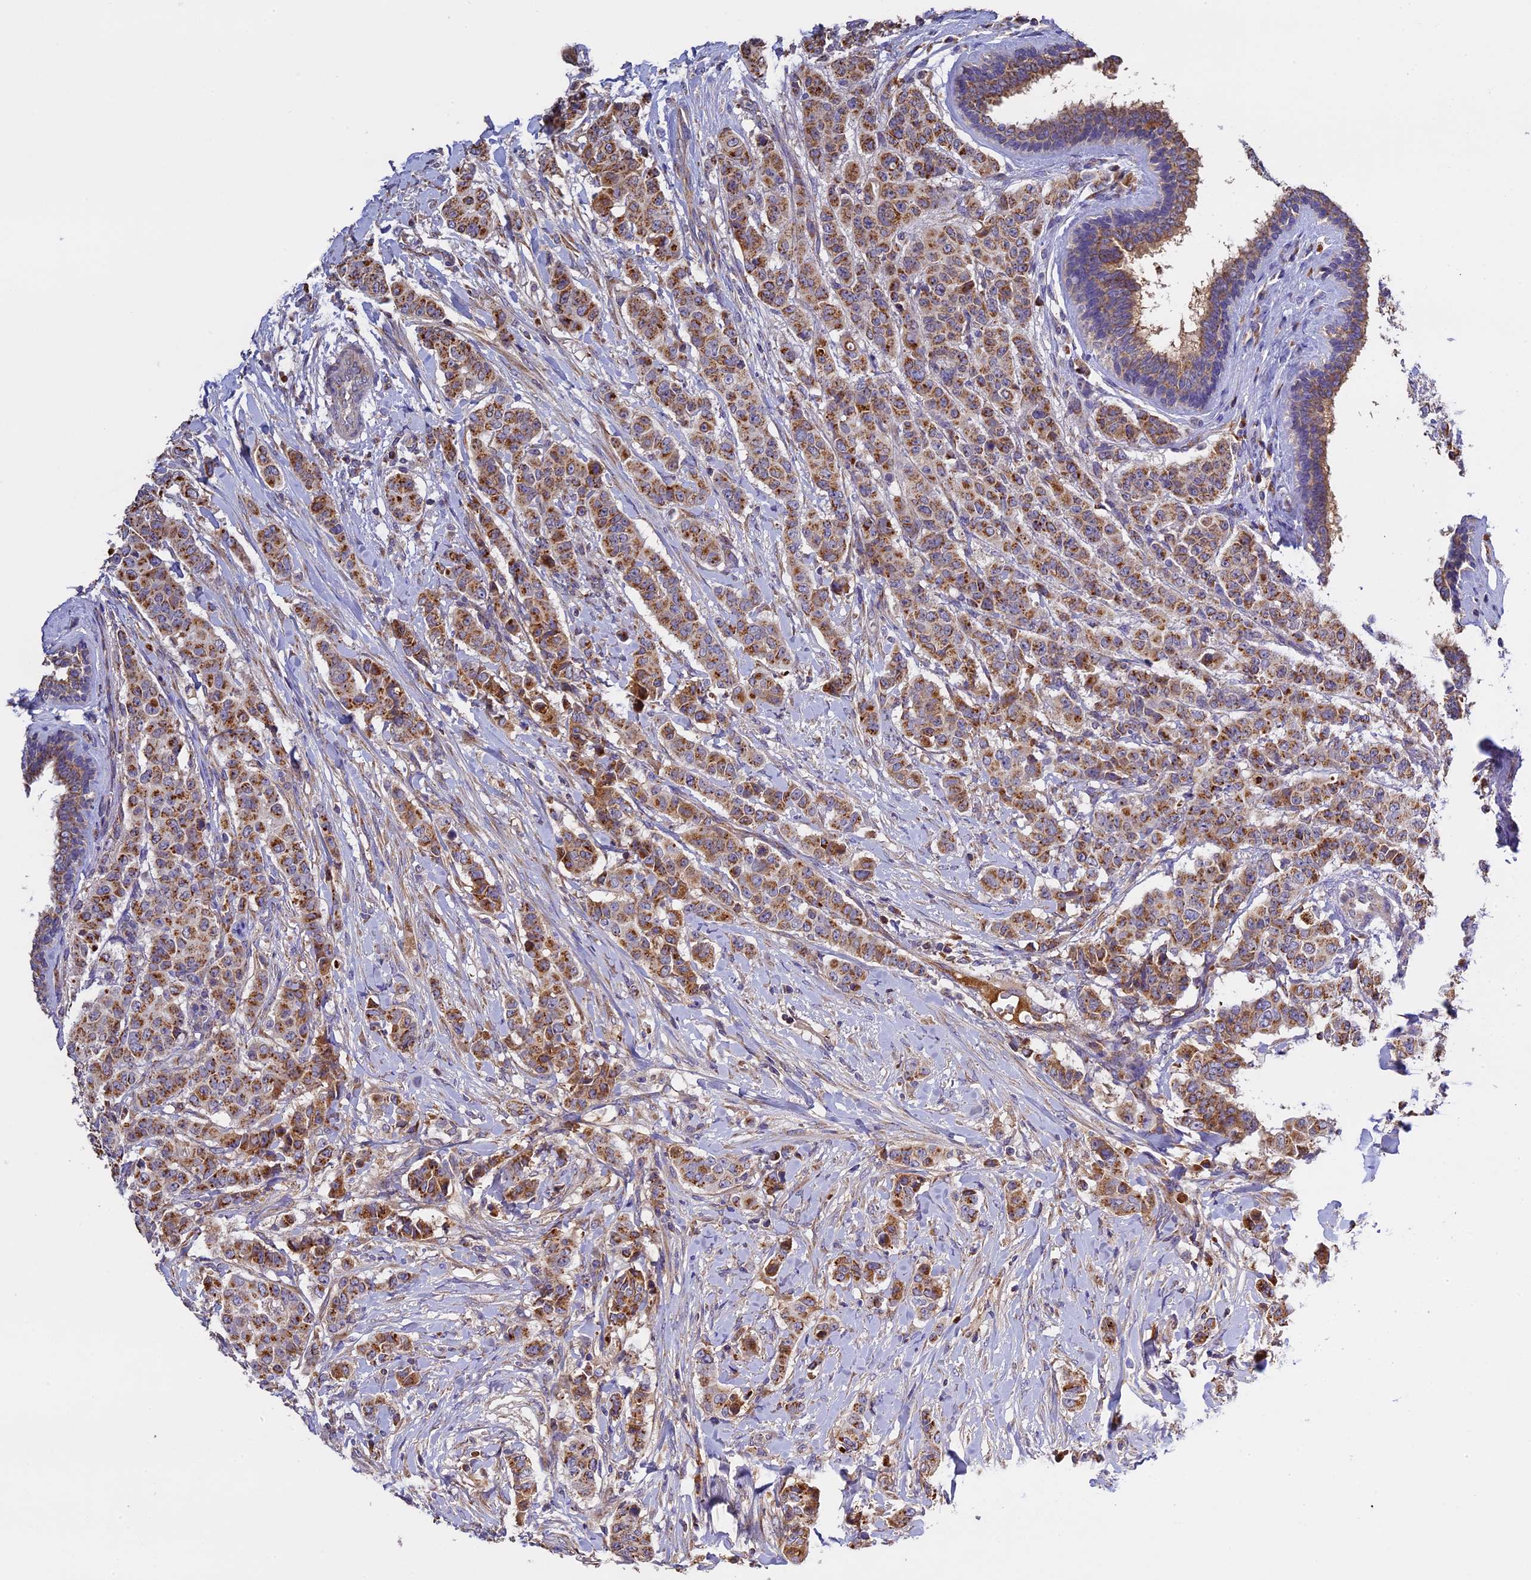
{"staining": {"intensity": "moderate", "quantity": ">75%", "location": "cytoplasmic/membranous"}, "tissue": "breast cancer", "cell_type": "Tumor cells", "image_type": "cancer", "snomed": [{"axis": "morphology", "description": "Duct carcinoma"}, {"axis": "topography", "description": "Breast"}], "caption": "Immunohistochemistry (IHC) micrograph of breast cancer (invasive ductal carcinoma) stained for a protein (brown), which demonstrates medium levels of moderate cytoplasmic/membranous staining in approximately >75% of tumor cells.", "gene": "OCEL1", "patient": {"sex": "female", "age": 40}}